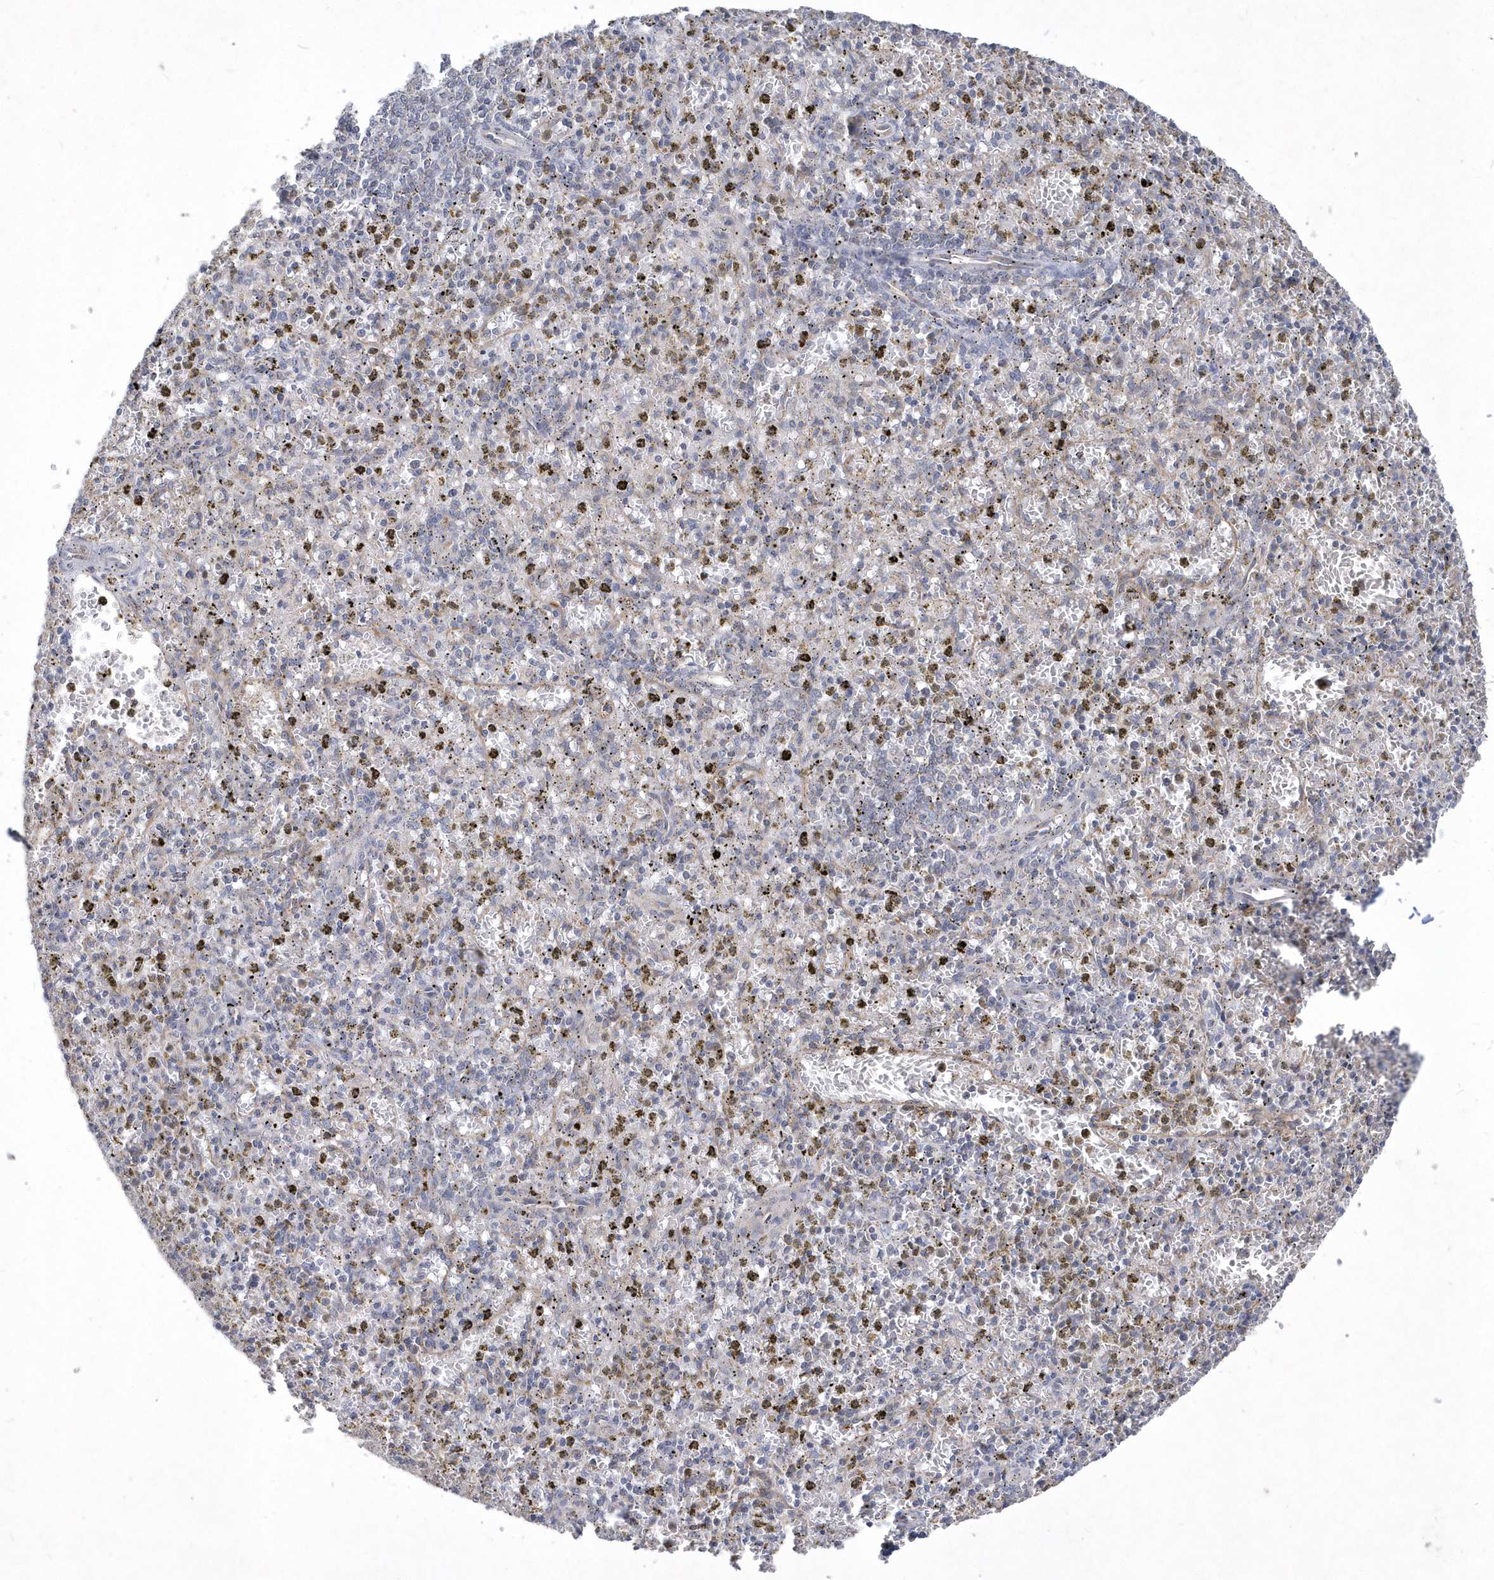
{"staining": {"intensity": "negative", "quantity": "none", "location": "none"}, "tissue": "spleen", "cell_type": "Cells in red pulp", "image_type": "normal", "snomed": [{"axis": "morphology", "description": "Normal tissue, NOS"}, {"axis": "topography", "description": "Spleen"}], "caption": "DAB (3,3'-diaminobenzidine) immunohistochemical staining of benign human spleen reveals no significant staining in cells in red pulp. The staining is performed using DAB brown chromogen with nuclei counter-stained in using hematoxylin.", "gene": "DGAT1", "patient": {"sex": "male", "age": 72}}